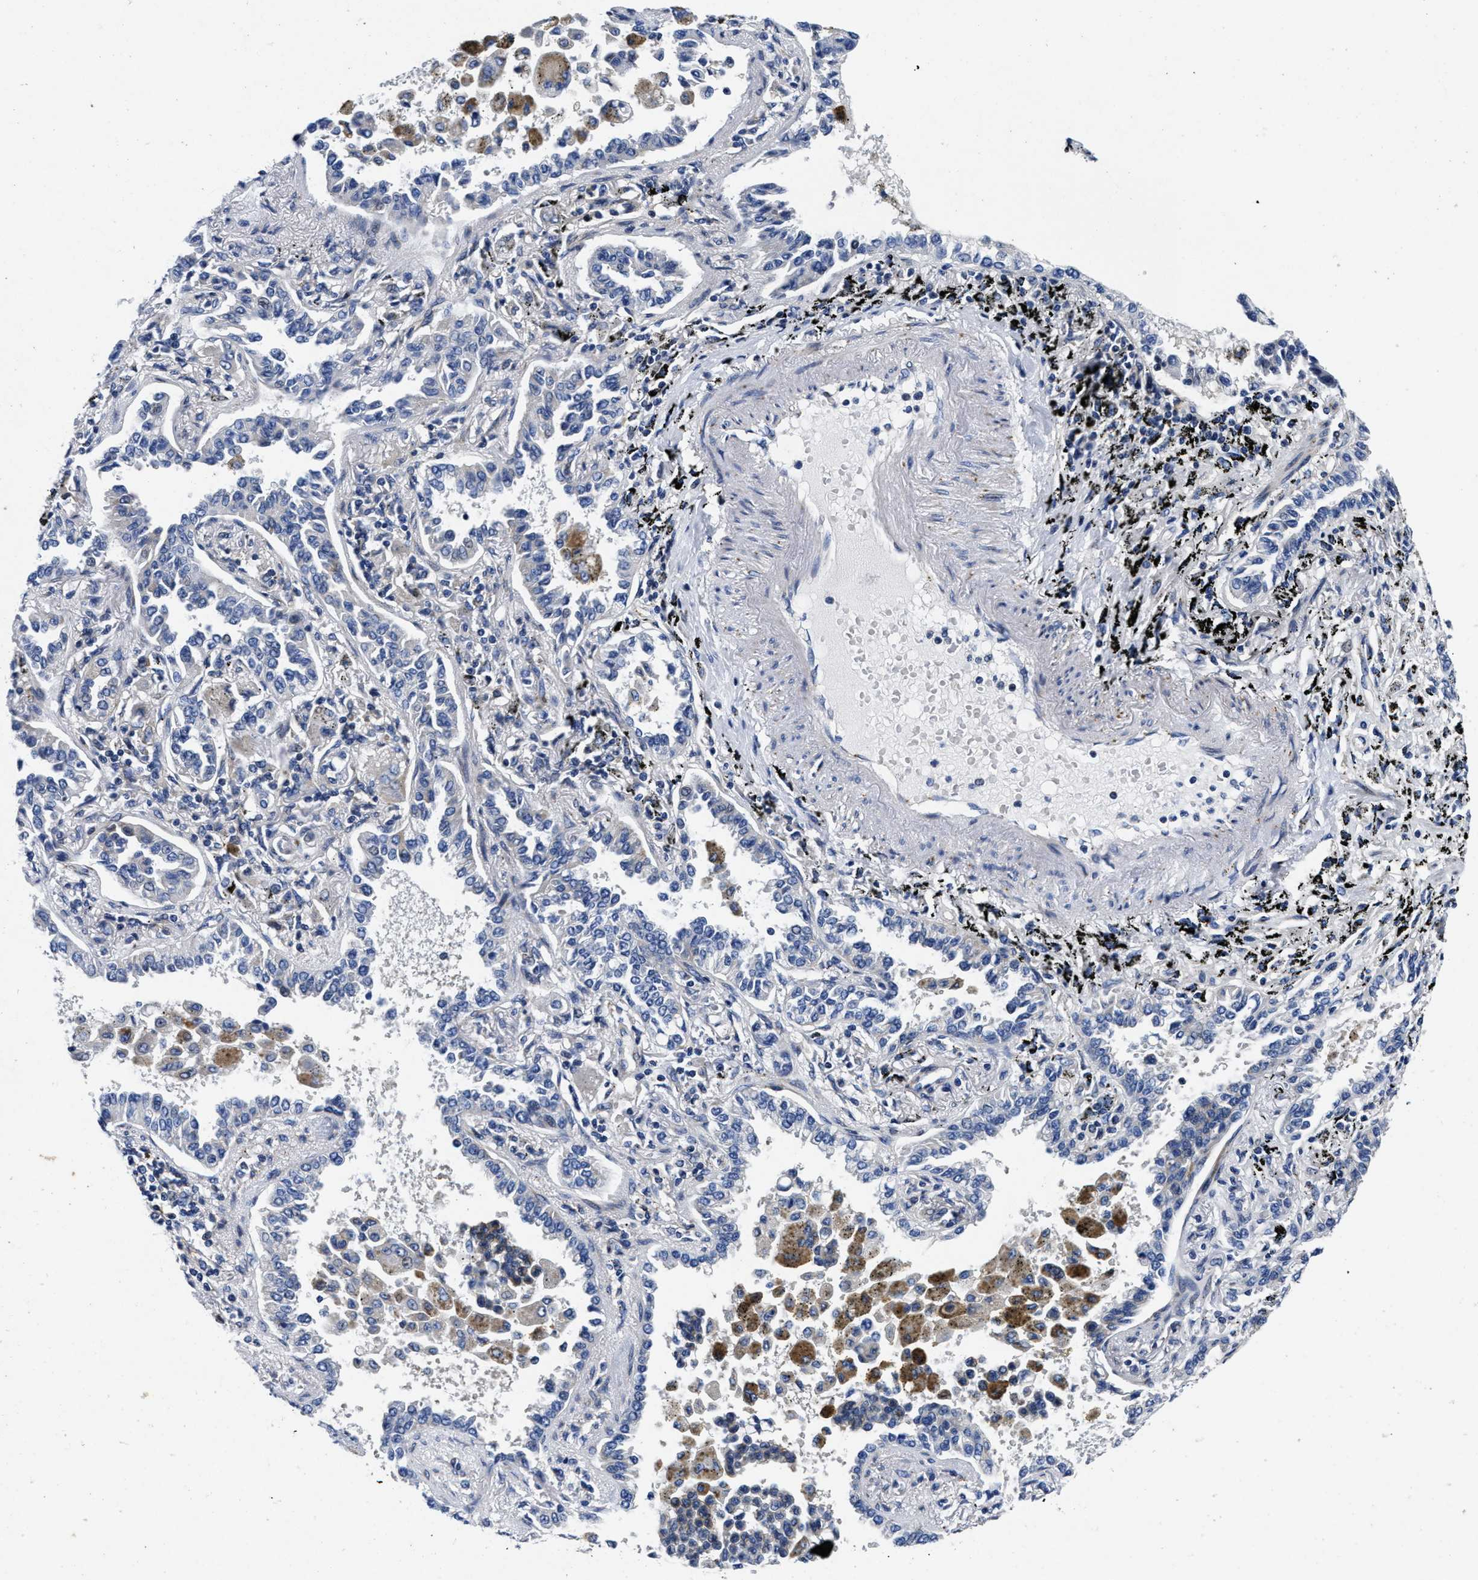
{"staining": {"intensity": "negative", "quantity": "none", "location": "none"}, "tissue": "lung cancer", "cell_type": "Tumor cells", "image_type": "cancer", "snomed": [{"axis": "morphology", "description": "Normal tissue, NOS"}, {"axis": "morphology", "description": "Adenocarcinoma, NOS"}, {"axis": "topography", "description": "Lung"}], "caption": "This is an immunohistochemistry (IHC) histopathology image of human lung cancer (adenocarcinoma). There is no positivity in tumor cells.", "gene": "LAD1", "patient": {"sex": "male", "age": 59}}